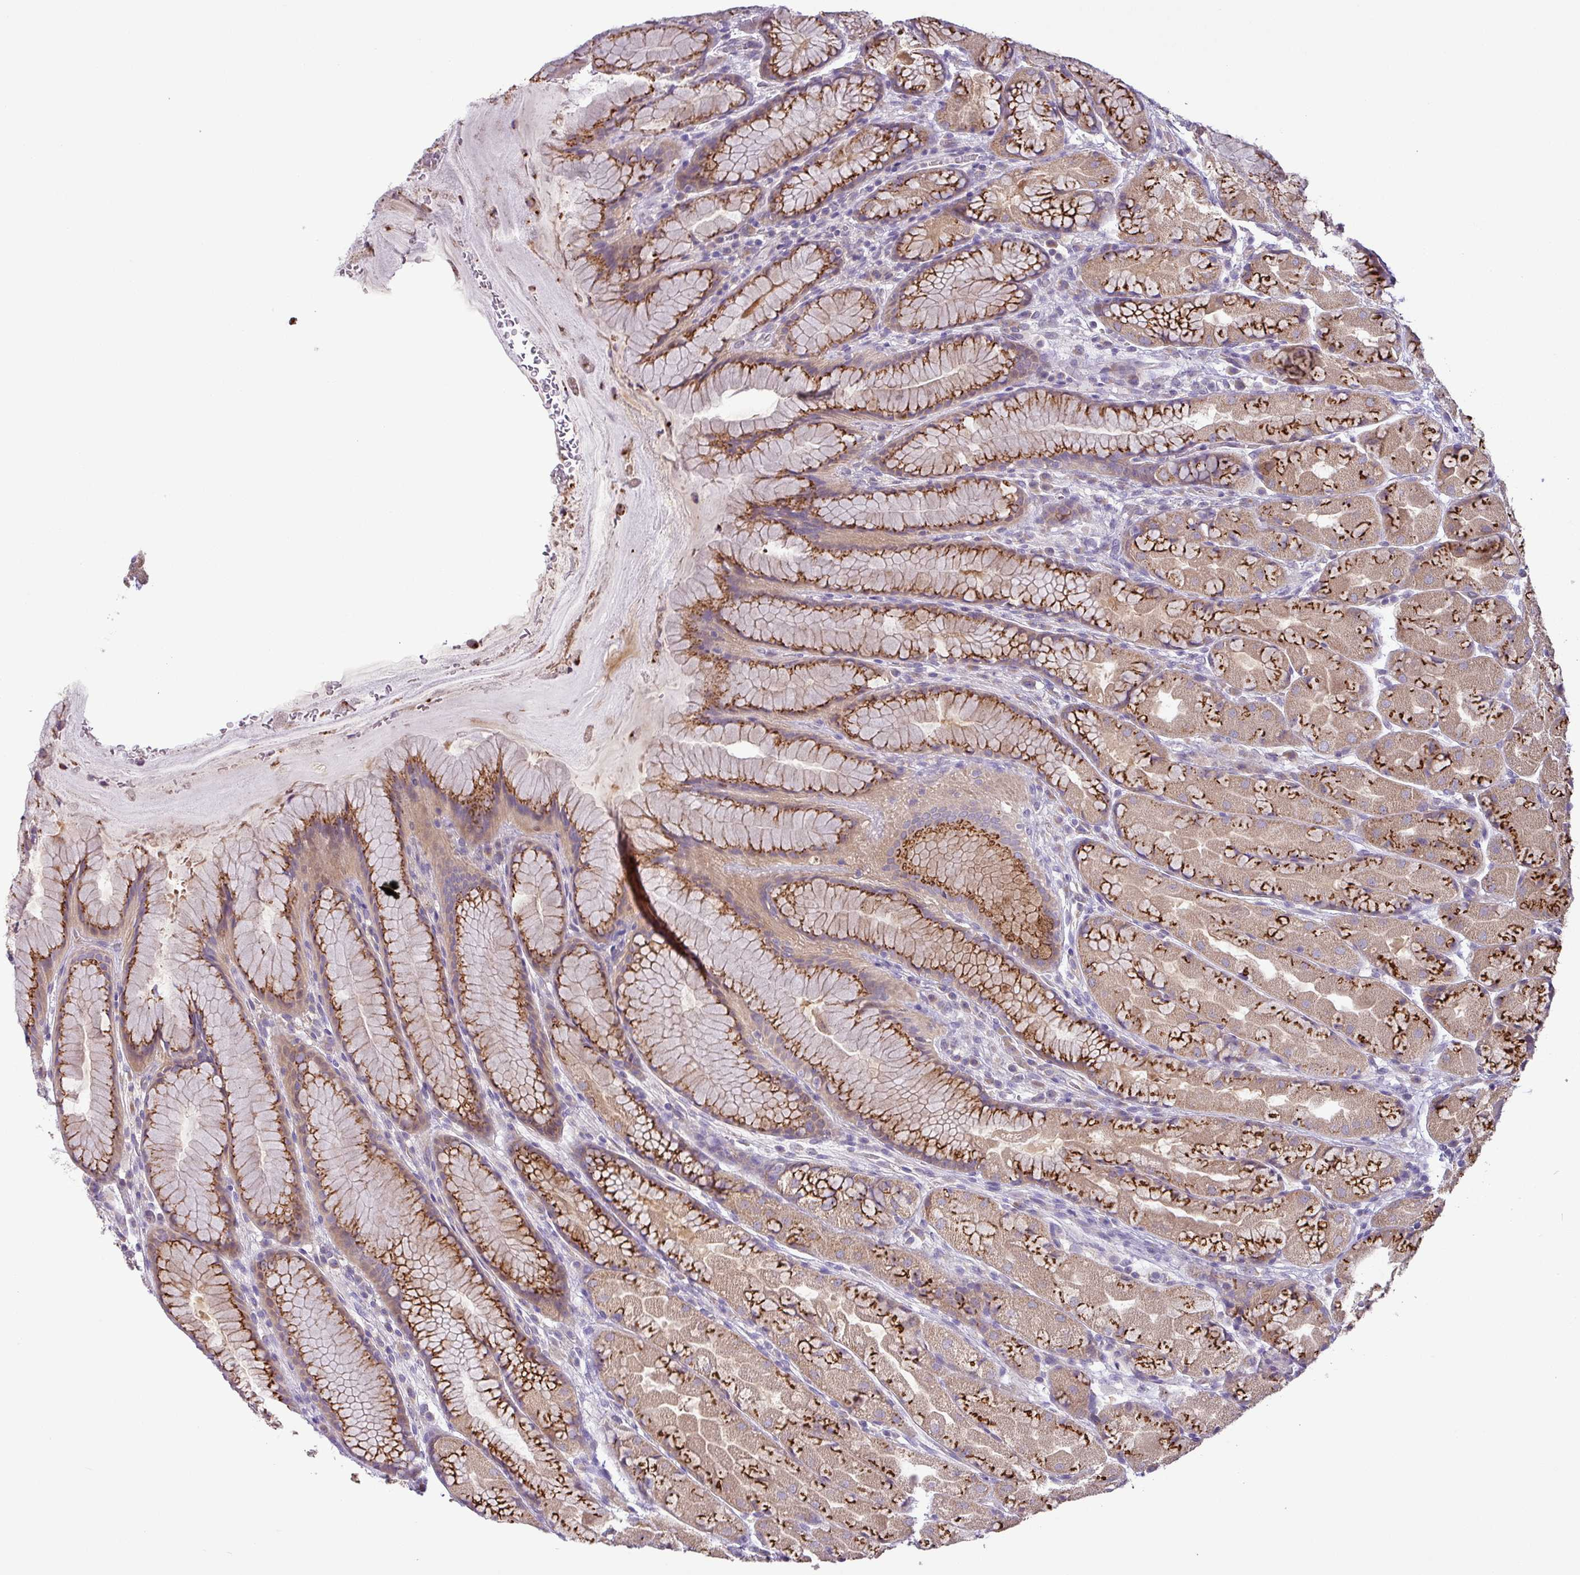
{"staining": {"intensity": "strong", "quantity": "25%-75%", "location": "cytoplasmic/membranous"}, "tissue": "stomach", "cell_type": "Glandular cells", "image_type": "normal", "snomed": [{"axis": "morphology", "description": "Normal tissue, NOS"}, {"axis": "topography", "description": "Stomach"}], "caption": "Protein expression analysis of benign human stomach reveals strong cytoplasmic/membranous positivity in about 25%-75% of glandular cells. (DAB (3,3'-diaminobenzidine) = brown stain, brightfield microscopy at high magnification).", "gene": "GALNT12", "patient": {"sex": "male", "age": 57}}